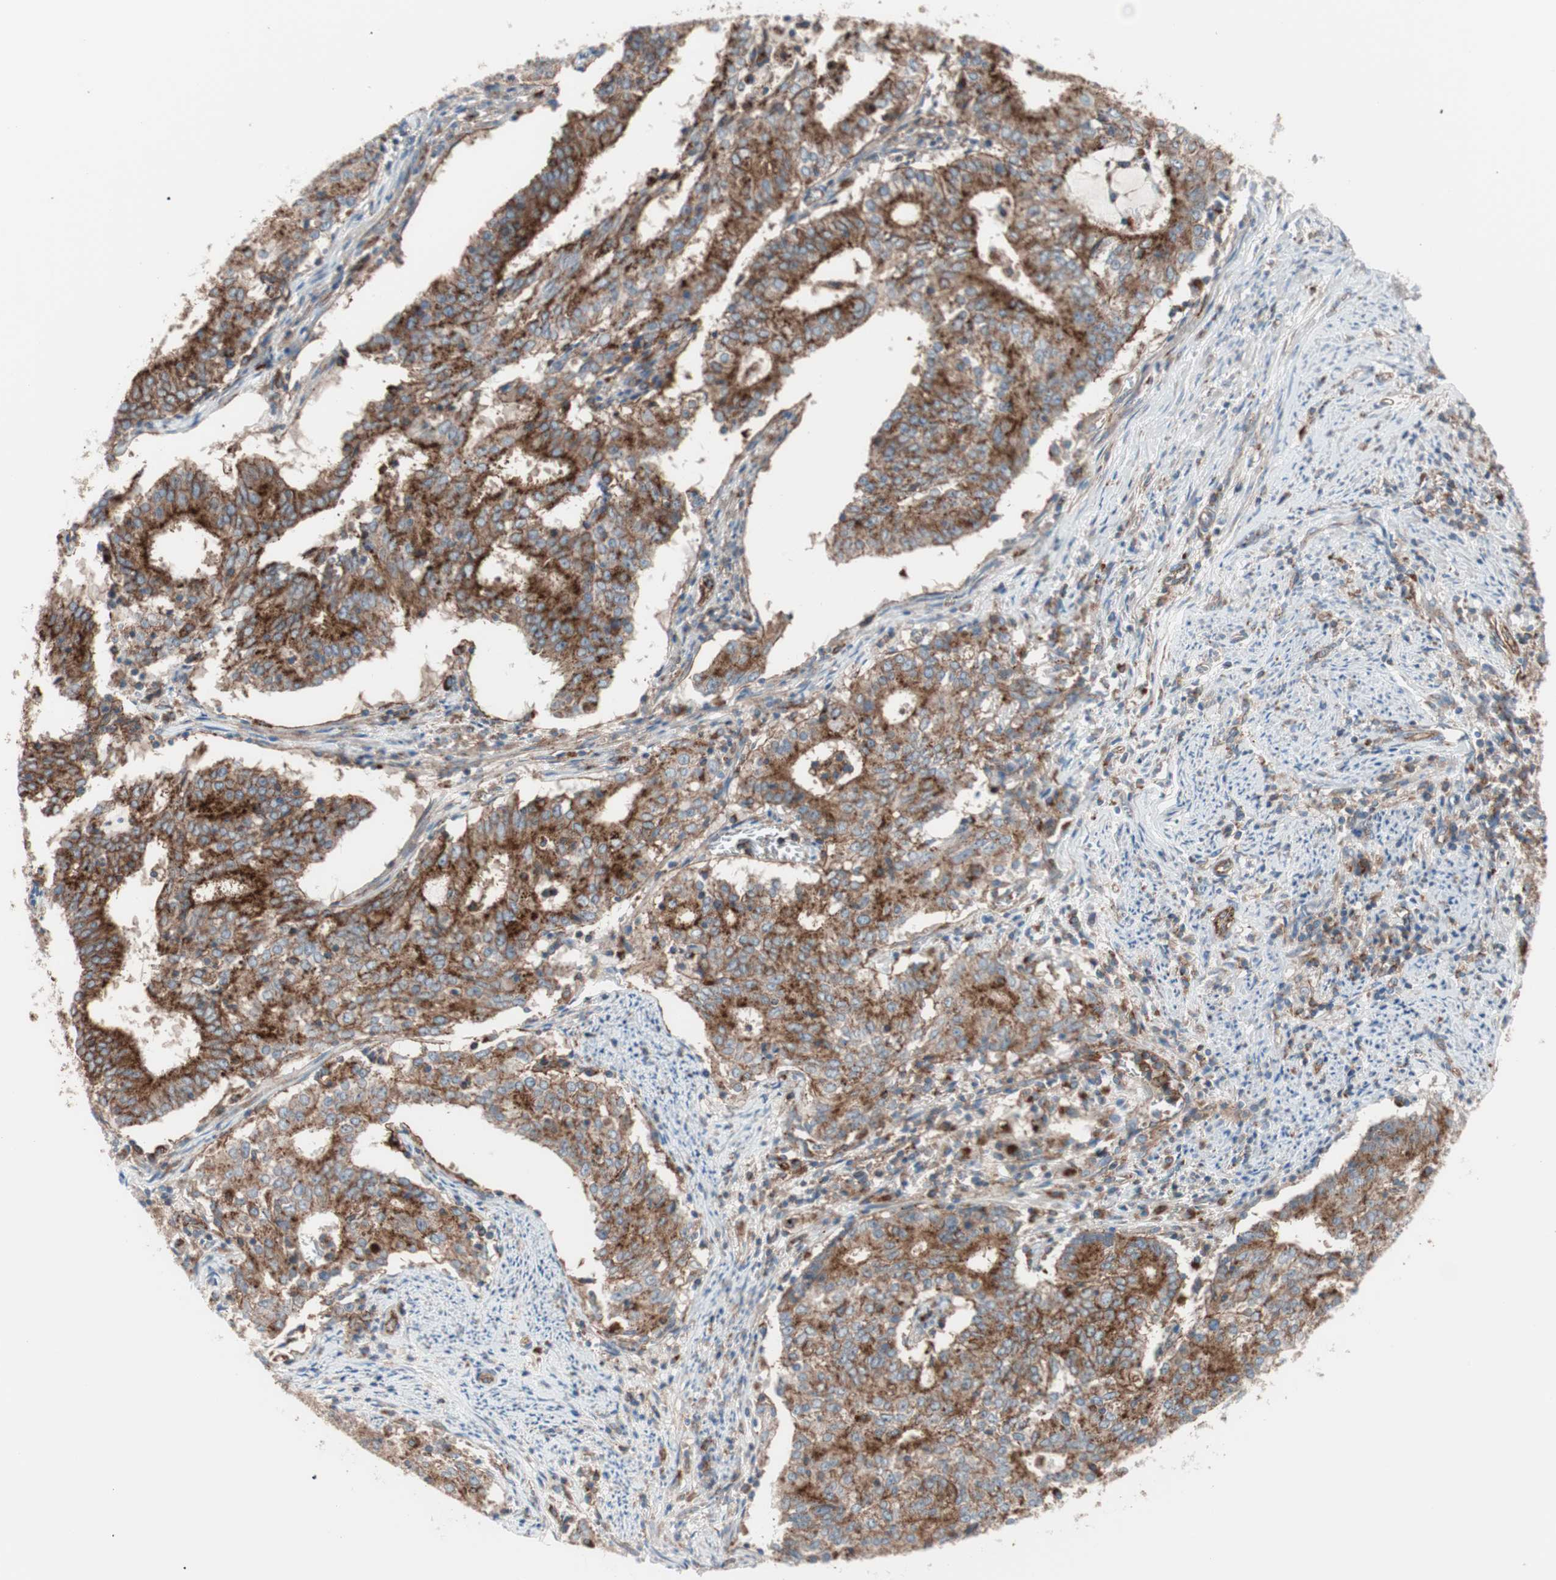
{"staining": {"intensity": "strong", "quantity": ">75%", "location": "cytoplasmic/membranous"}, "tissue": "cervical cancer", "cell_type": "Tumor cells", "image_type": "cancer", "snomed": [{"axis": "morphology", "description": "Adenocarcinoma, NOS"}, {"axis": "topography", "description": "Cervix"}], "caption": "Immunohistochemical staining of cervical cancer demonstrates high levels of strong cytoplasmic/membranous expression in about >75% of tumor cells.", "gene": "FLOT2", "patient": {"sex": "female", "age": 44}}